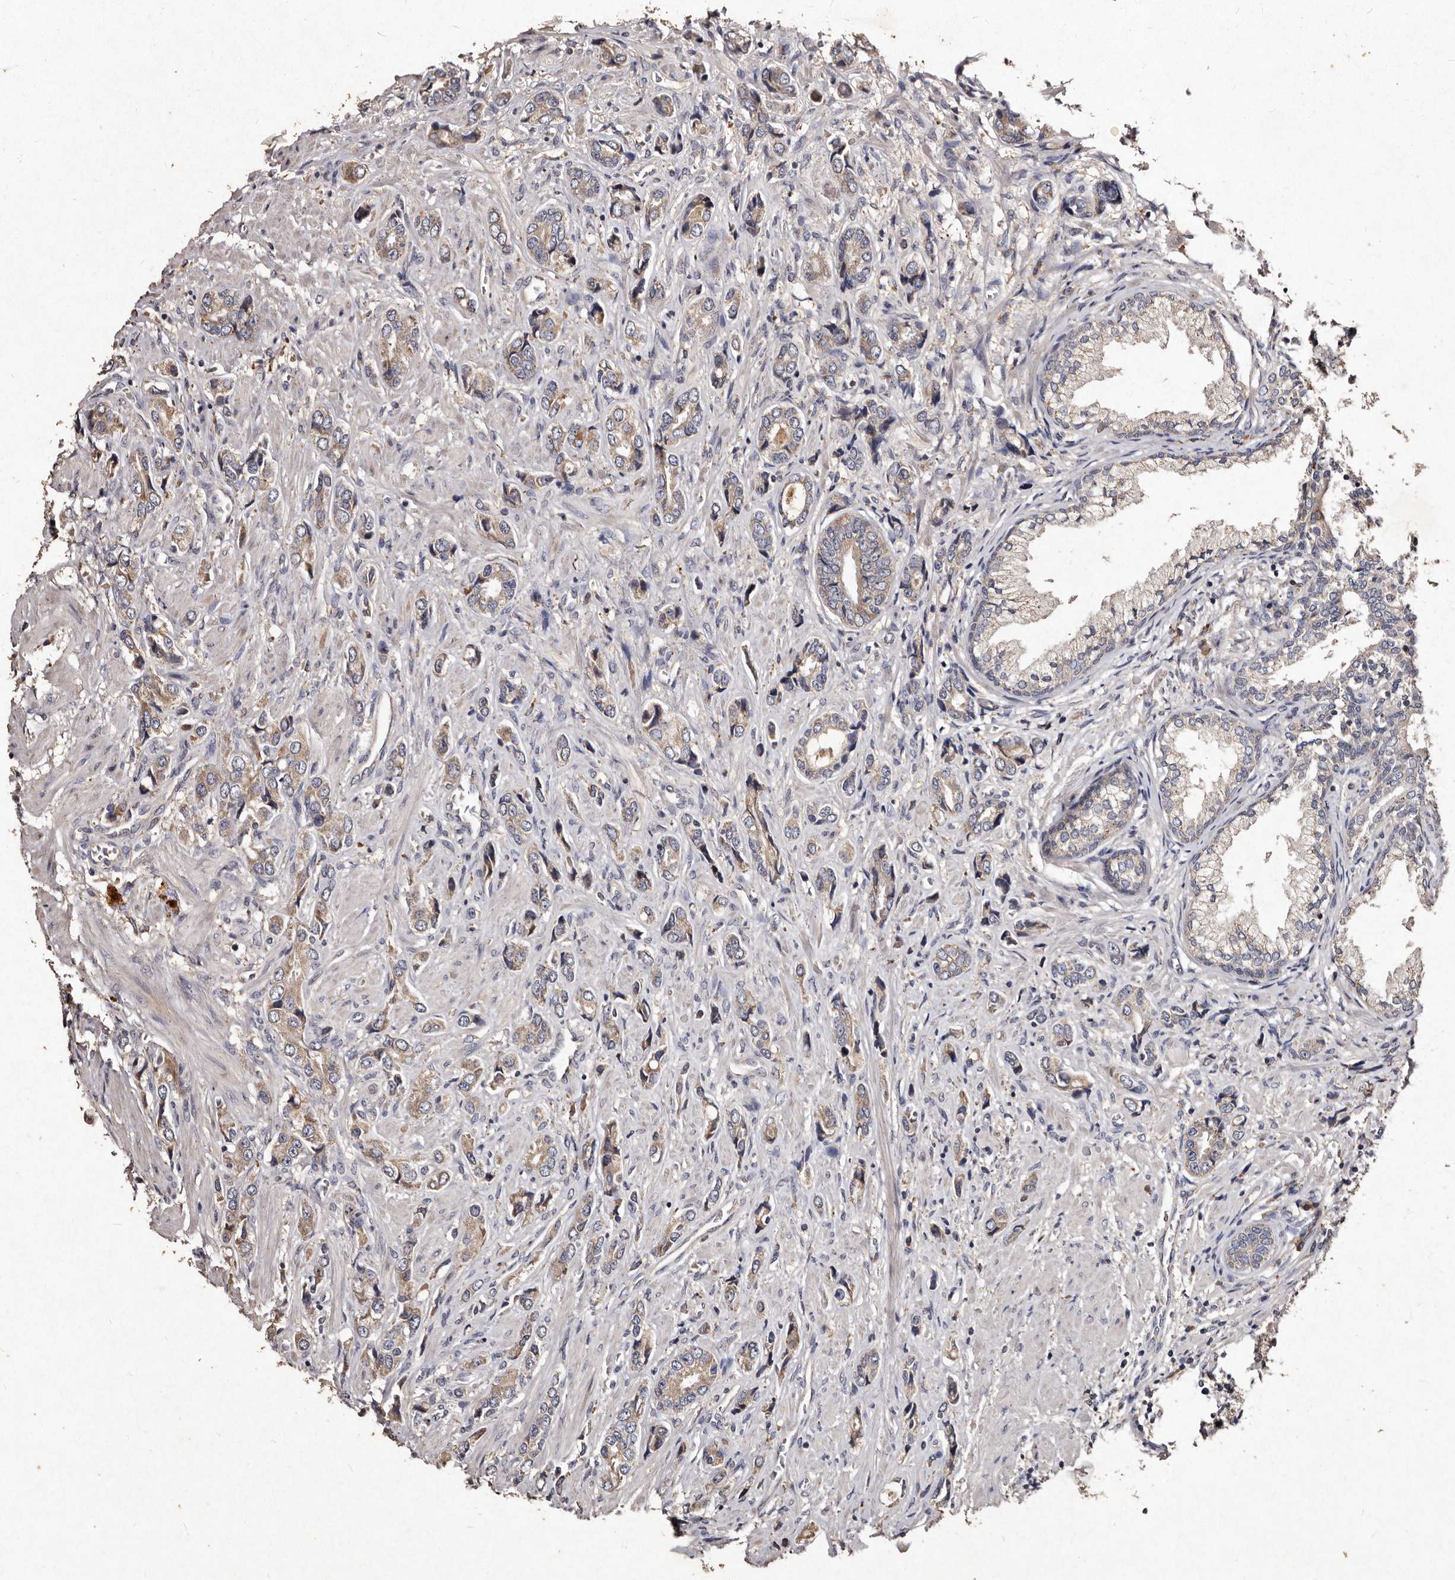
{"staining": {"intensity": "weak", "quantity": ">75%", "location": "cytoplasmic/membranous"}, "tissue": "prostate cancer", "cell_type": "Tumor cells", "image_type": "cancer", "snomed": [{"axis": "morphology", "description": "Adenocarcinoma, High grade"}, {"axis": "topography", "description": "Prostate"}], "caption": "Brown immunohistochemical staining in prostate cancer demonstrates weak cytoplasmic/membranous expression in about >75% of tumor cells.", "gene": "TFB1M", "patient": {"sex": "male", "age": 61}}